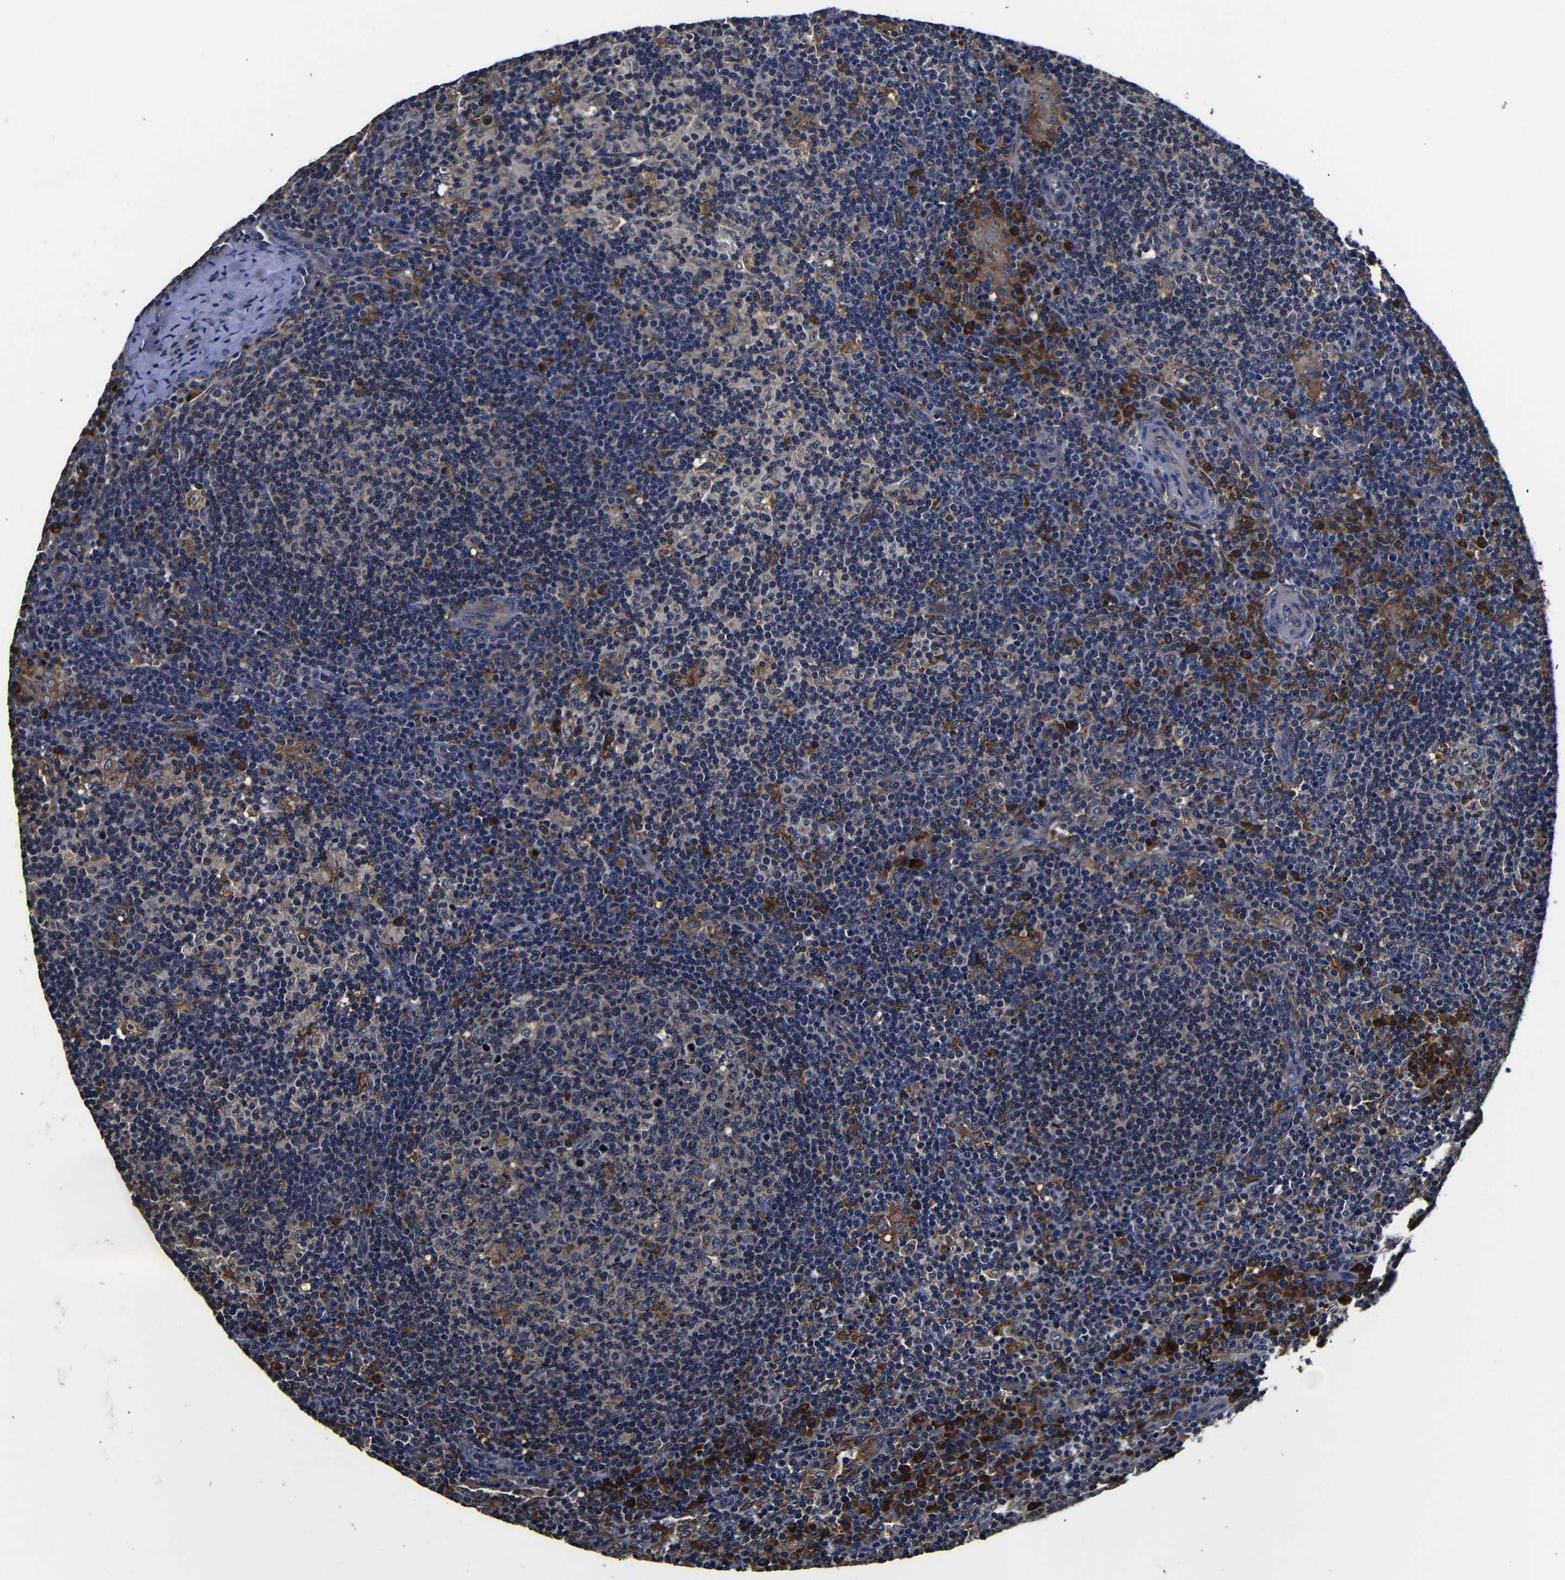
{"staining": {"intensity": "moderate", "quantity": "25%-75%", "location": "cytoplasmic/membranous"}, "tissue": "lymph node", "cell_type": "Germinal center cells", "image_type": "normal", "snomed": [{"axis": "morphology", "description": "Normal tissue, NOS"}, {"axis": "morphology", "description": "Inflammation, NOS"}, {"axis": "topography", "description": "Lymph node"}], "caption": "Brown immunohistochemical staining in unremarkable human lymph node demonstrates moderate cytoplasmic/membranous expression in about 25%-75% of germinal center cells.", "gene": "SCN9A", "patient": {"sex": "male", "age": 55}}